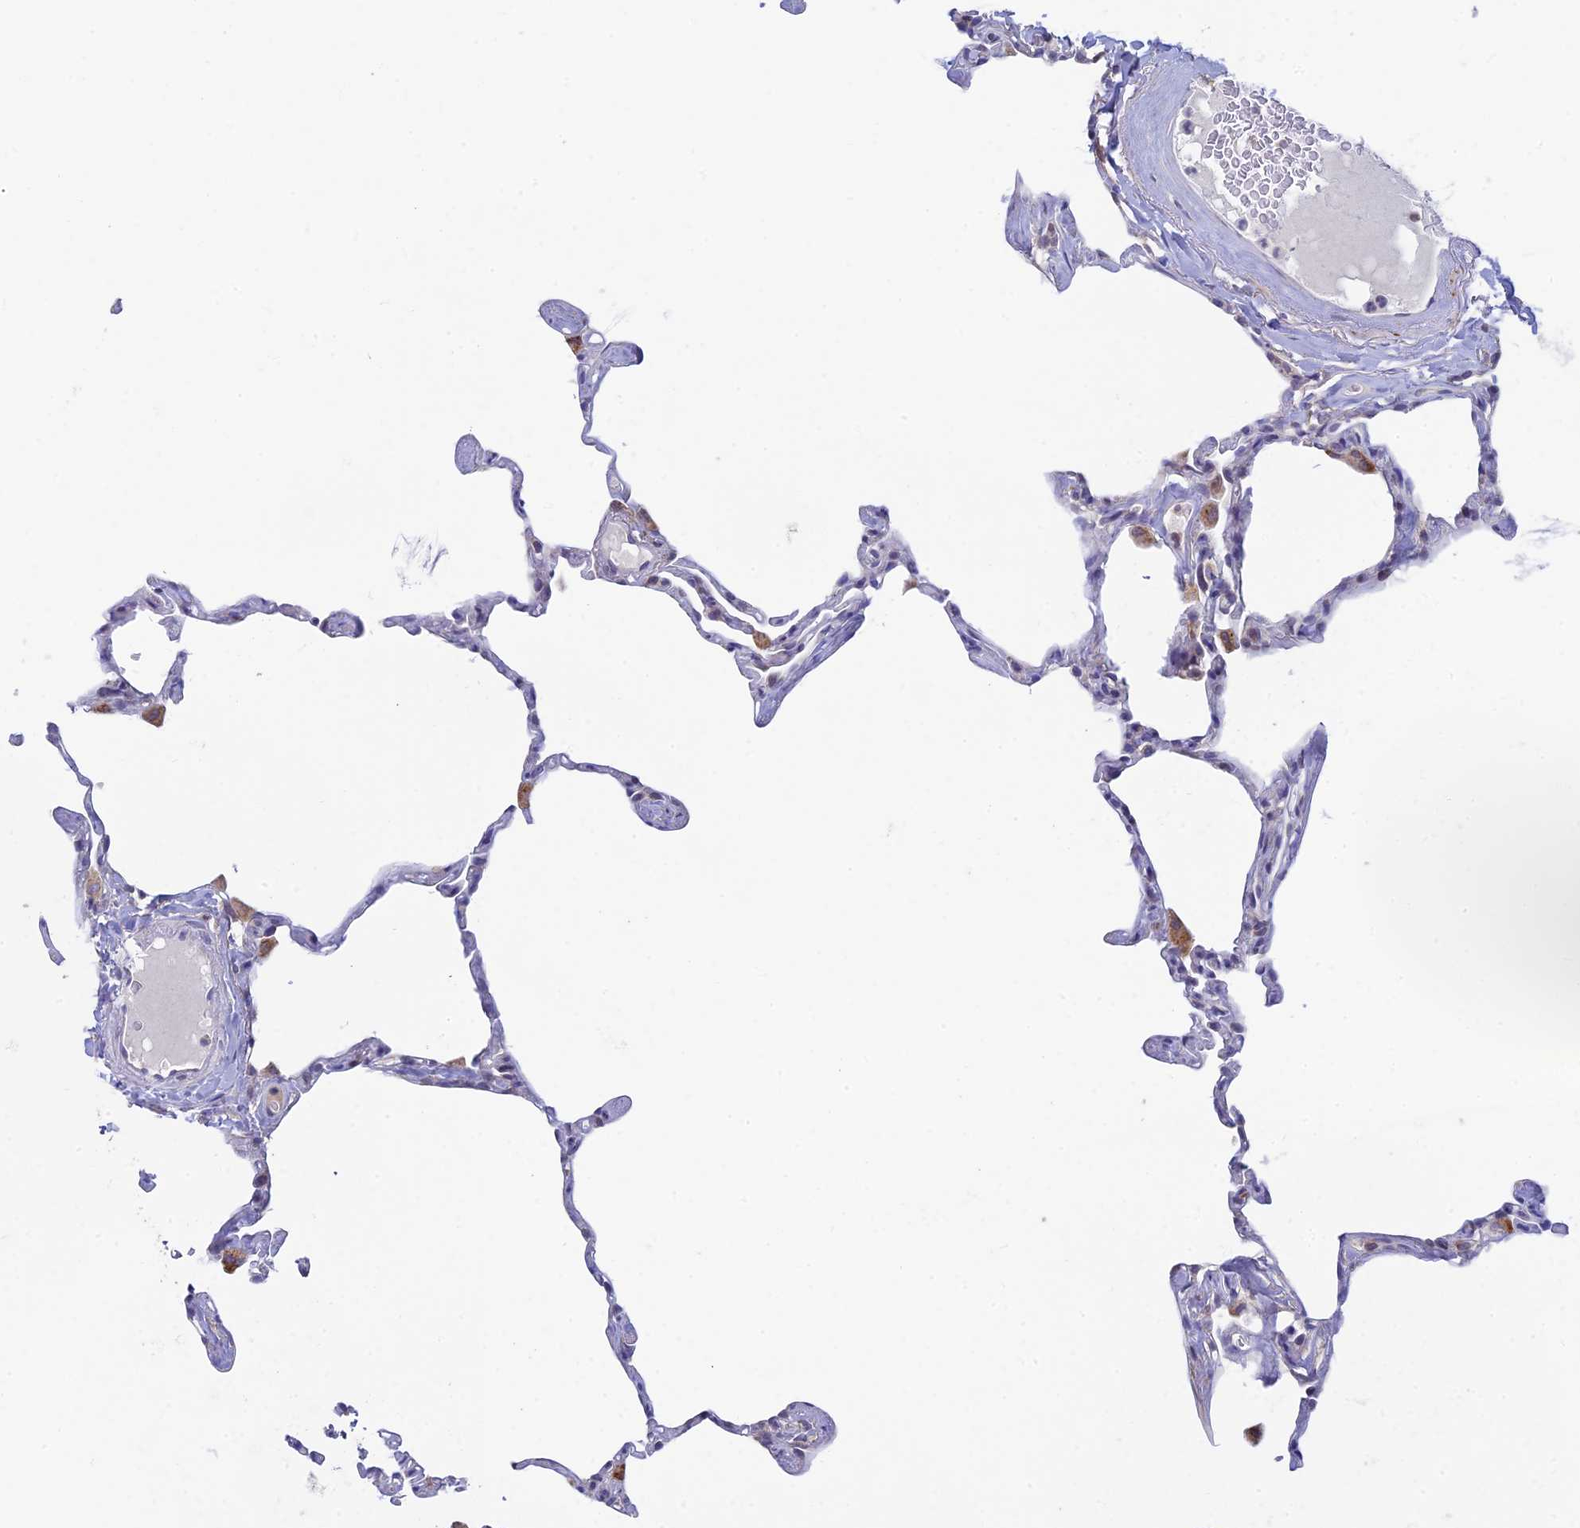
{"staining": {"intensity": "negative", "quantity": "none", "location": "none"}, "tissue": "lung", "cell_type": "Alveolar cells", "image_type": "normal", "snomed": [{"axis": "morphology", "description": "Normal tissue, NOS"}, {"axis": "topography", "description": "Lung"}], "caption": "Immunohistochemistry (IHC) of normal lung shows no expression in alveolar cells.", "gene": "REXO5", "patient": {"sex": "male", "age": 65}}